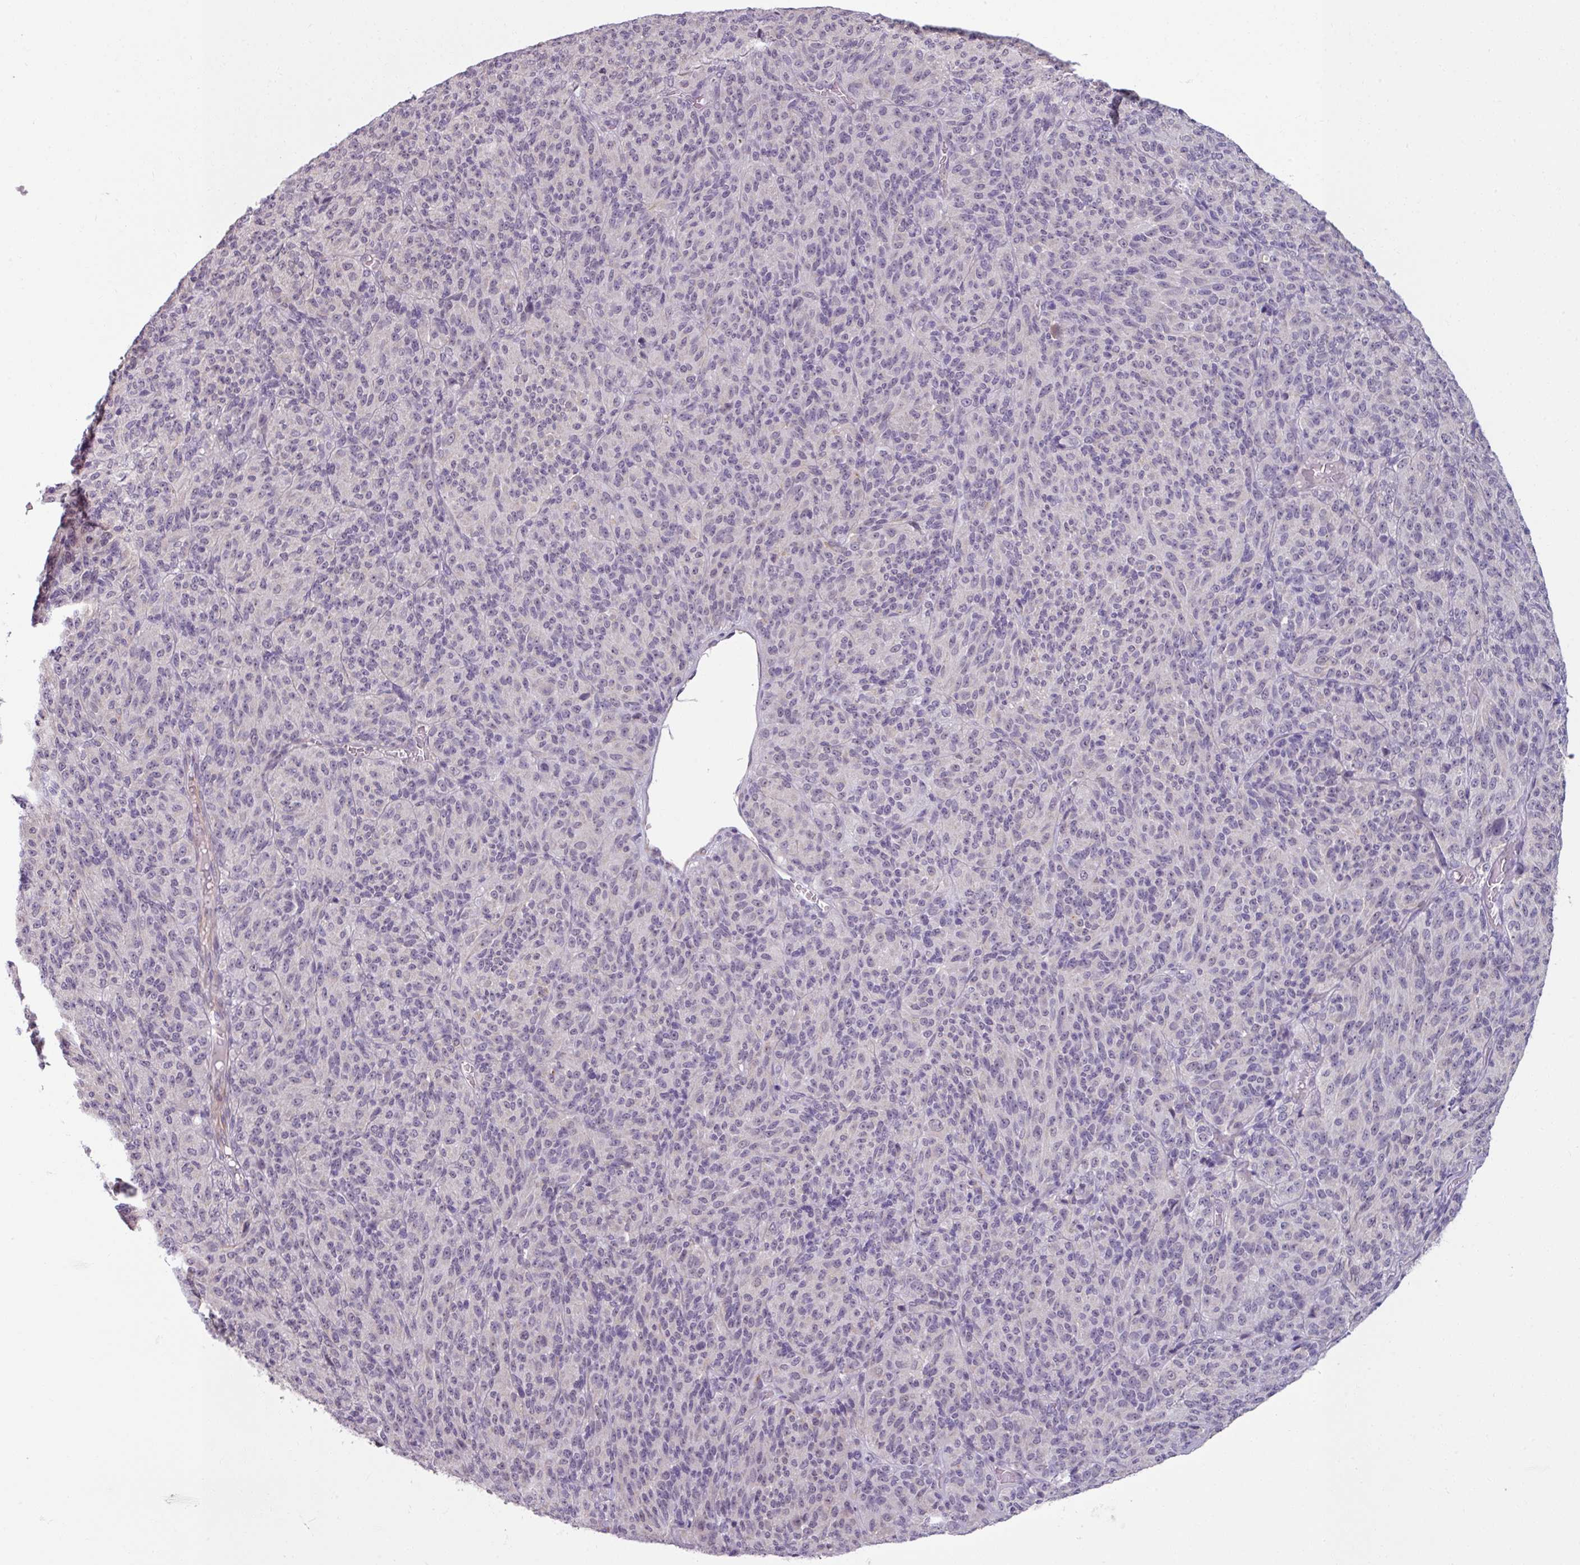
{"staining": {"intensity": "negative", "quantity": "none", "location": "none"}, "tissue": "melanoma", "cell_type": "Tumor cells", "image_type": "cancer", "snomed": [{"axis": "morphology", "description": "Malignant melanoma, Metastatic site"}, {"axis": "topography", "description": "Brain"}], "caption": "This is a photomicrograph of immunohistochemistry (IHC) staining of malignant melanoma (metastatic site), which shows no expression in tumor cells.", "gene": "UVSSA", "patient": {"sex": "female", "age": 56}}